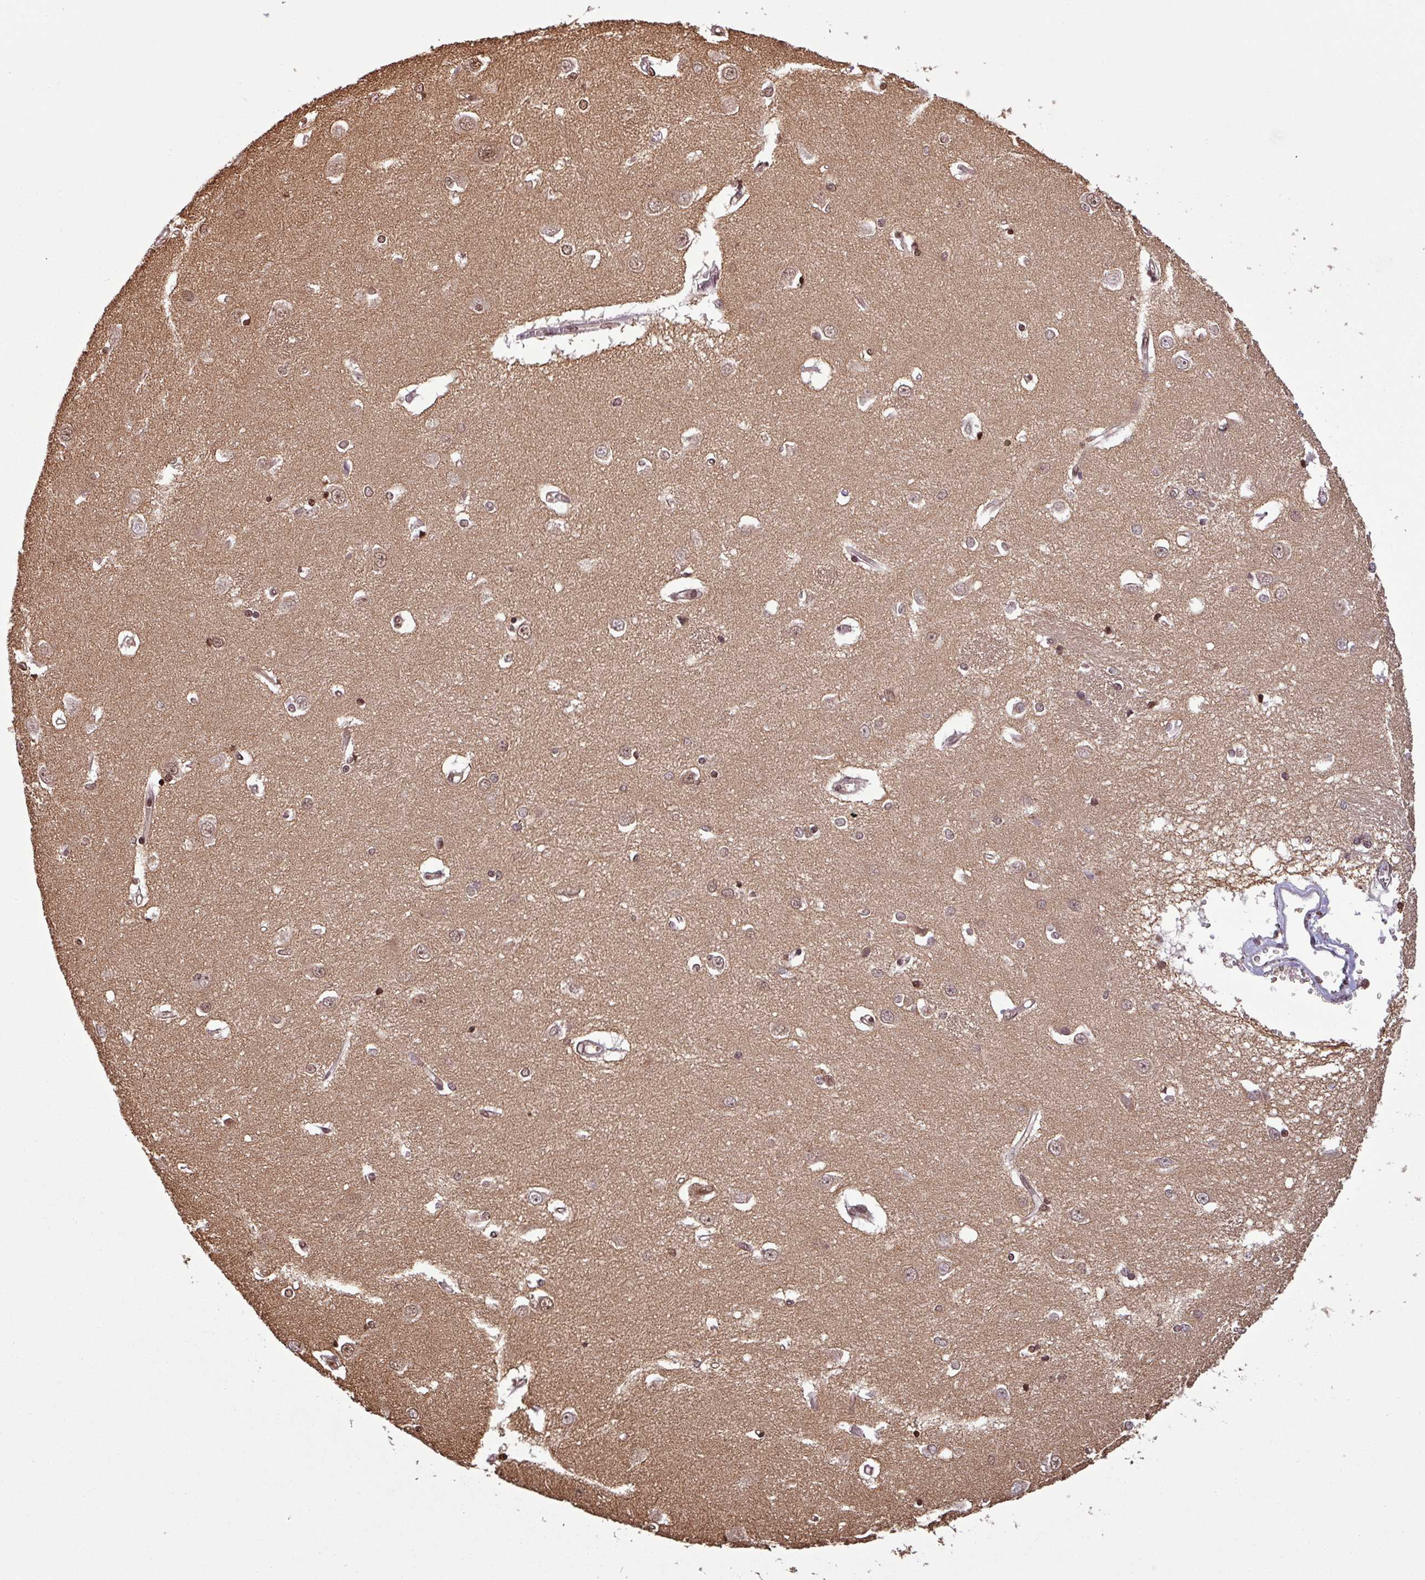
{"staining": {"intensity": "moderate", "quantity": "<25%", "location": "nuclear"}, "tissue": "caudate", "cell_type": "Glial cells", "image_type": "normal", "snomed": [{"axis": "morphology", "description": "Normal tissue, NOS"}, {"axis": "topography", "description": "Lateral ventricle wall"}], "caption": "IHC micrograph of benign caudate: human caudate stained using immunohistochemistry (IHC) displays low levels of moderate protein expression localized specifically in the nuclear of glial cells, appearing as a nuclear brown color.", "gene": "NPFFR1", "patient": {"sex": "male", "age": 37}}